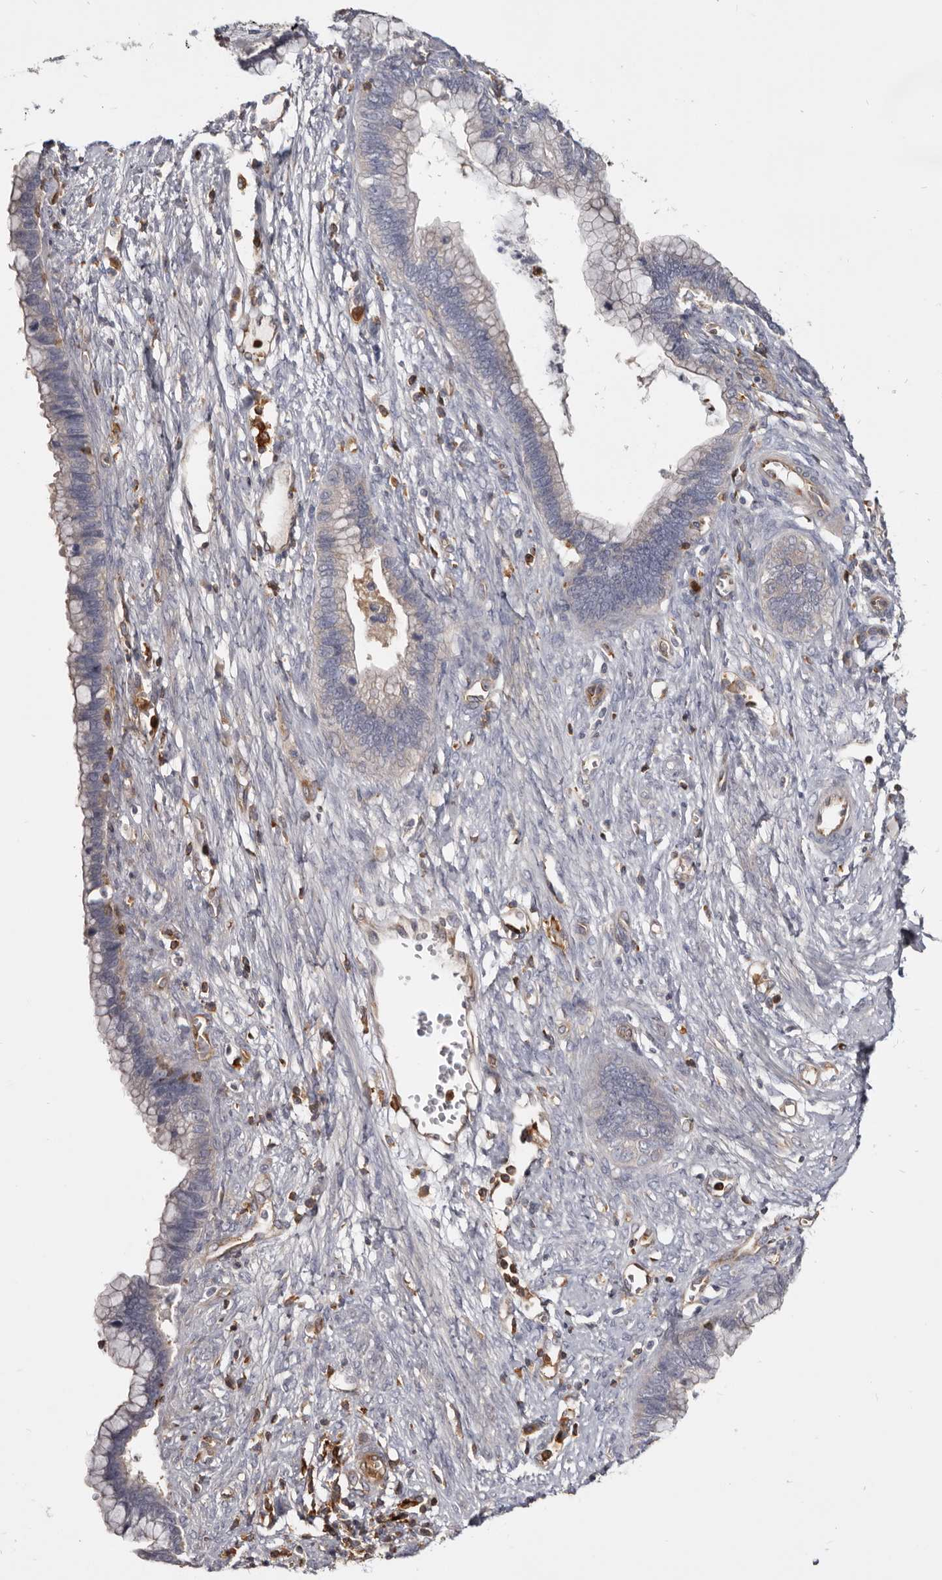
{"staining": {"intensity": "negative", "quantity": "none", "location": "none"}, "tissue": "cervical cancer", "cell_type": "Tumor cells", "image_type": "cancer", "snomed": [{"axis": "morphology", "description": "Adenocarcinoma, NOS"}, {"axis": "topography", "description": "Cervix"}], "caption": "Tumor cells are negative for brown protein staining in cervical adenocarcinoma. The staining was performed using DAB to visualize the protein expression in brown, while the nuclei were stained in blue with hematoxylin (Magnification: 20x).", "gene": "CBL", "patient": {"sex": "female", "age": 44}}